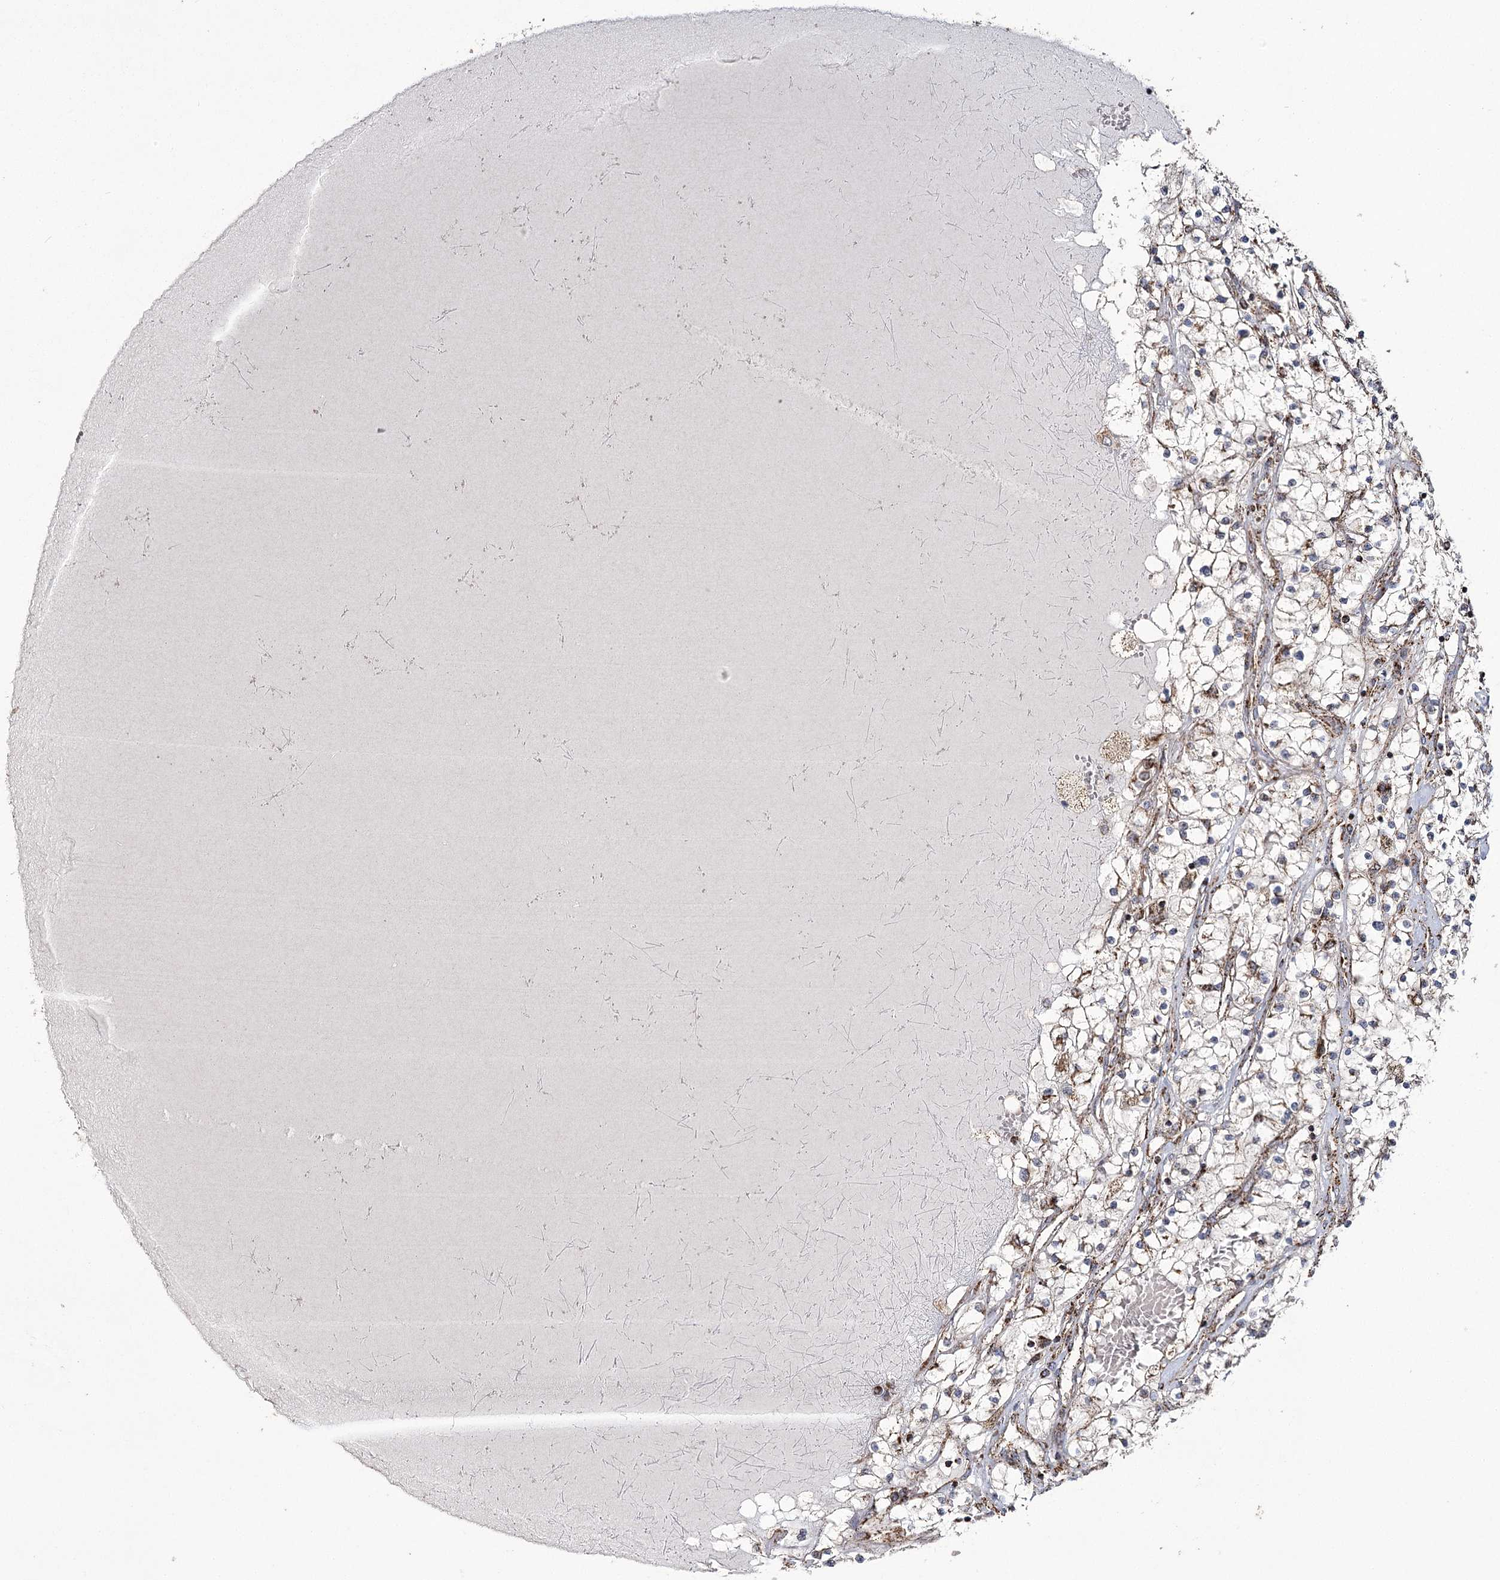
{"staining": {"intensity": "moderate", "quantity": ">75%", "location": "cytoplasmic/membranous"}, "tissue": "renal cancer", "cell_type": "Tumor cells", "image_type": "cancer", "snomed": [{"axis": "morphology", "description": "Normal tissue, NOS"}, {"axis": "morphology", "description": "Adenocarcinoma, NOS"}, {"axis": "topography", "description": "Kidney"}], "caption": "This image exhibits immunohistochemistry staining of renal cancer, with medium moderate cytoplasmic/membranous positivity in approximately >75% of tumor cells.", "gene": "RANBP3L", "patient": {"sex": "male", "age": 68}}